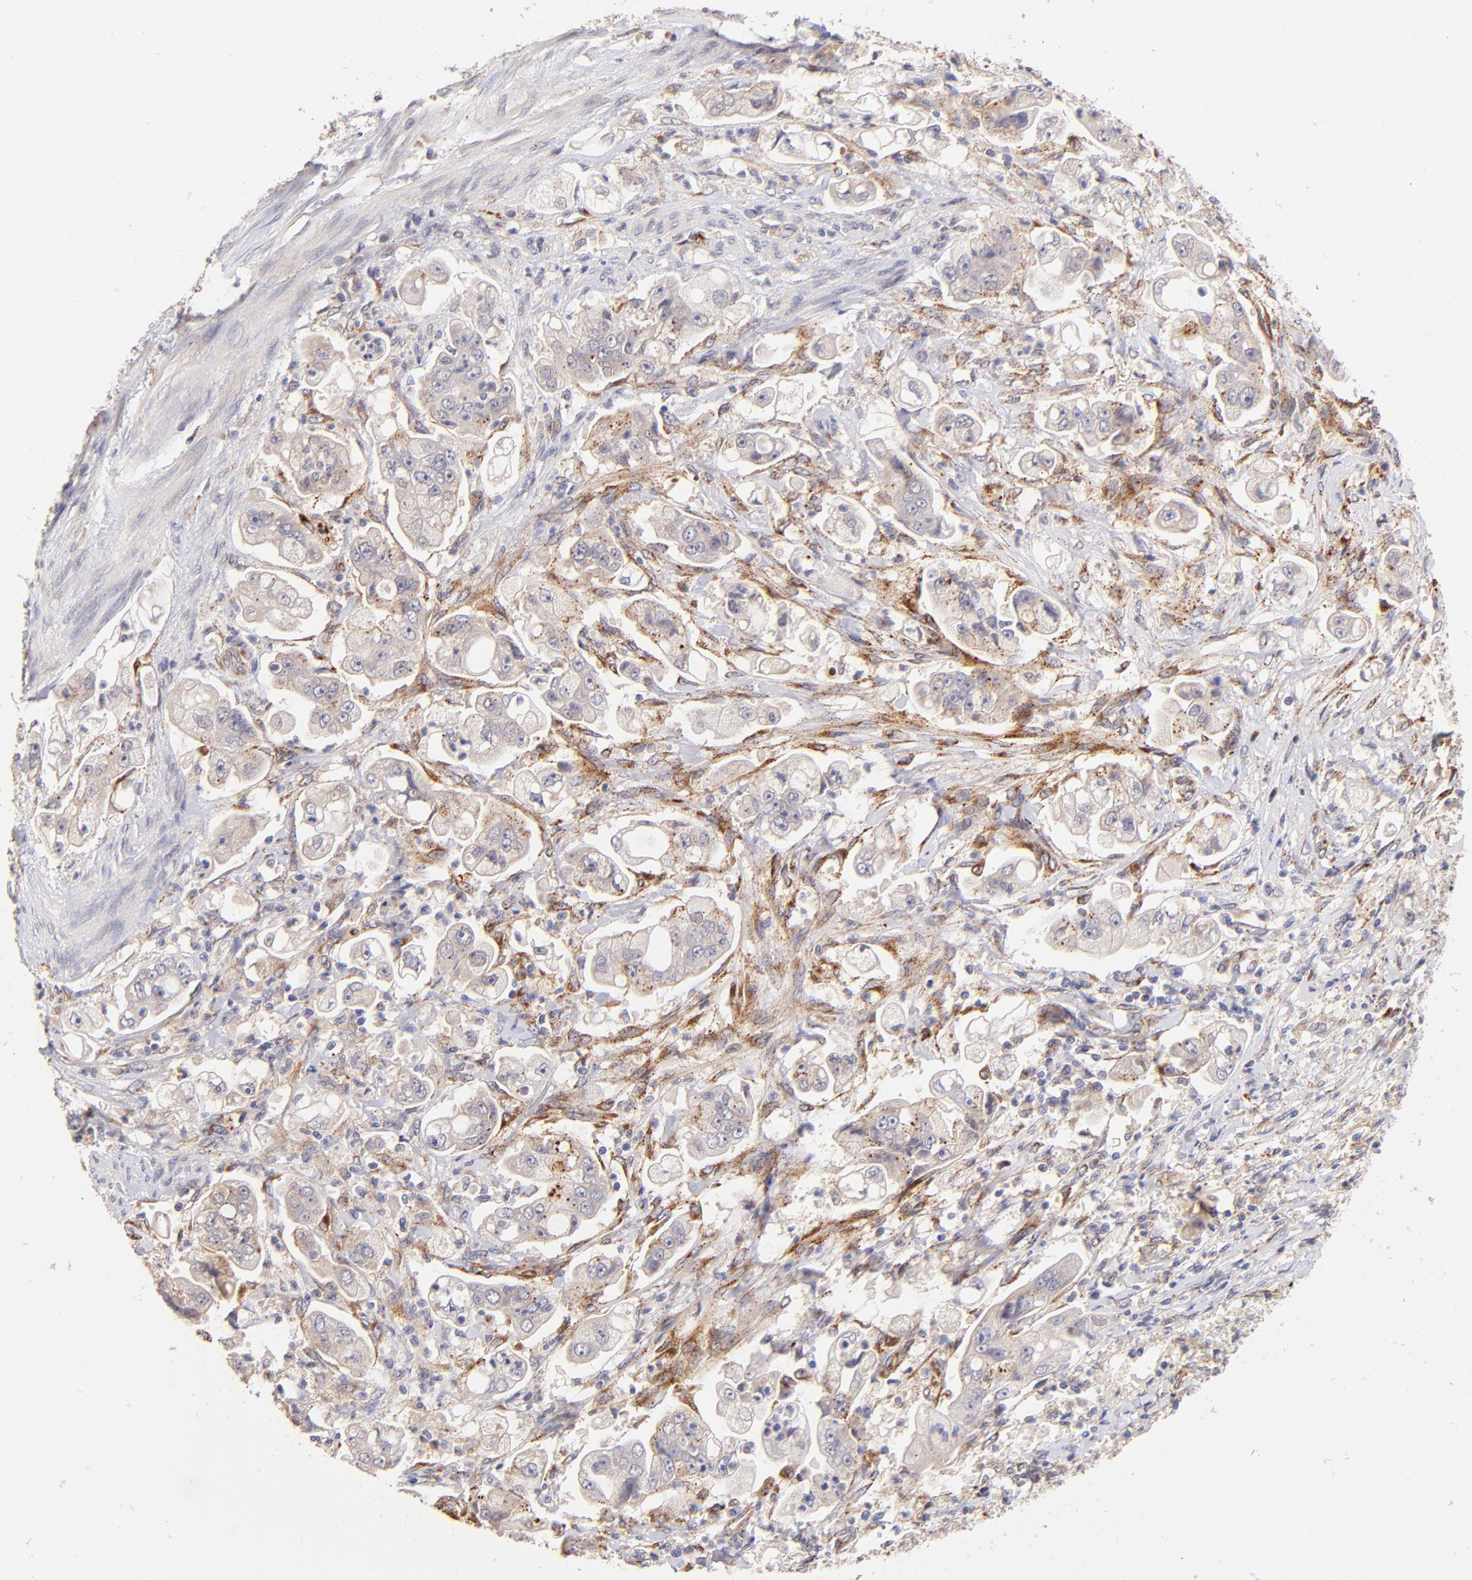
{"staining": {"intensity": "weak", "quantity": "25%-75%", "location": "cytoplasmic/membranous"}, "tissue": "stomach cancer", "cell_type": "Tumor cells", "image_type": "cancer", "snomed": [{"axis": "morphology", "description": "Adenocarcinoma, NOS"}, {"axis": "topography", "description": "Stomach"}], "caption": "A low amount of weak cytoplasmic/membranous positivity is seen in approximately 25%-75% of tumor cells in stomach adenocarcinoma tissue. Nuclei are stained in blue.", "gene": "SPARC", "patient": {"sex": "male", "age": 62}}